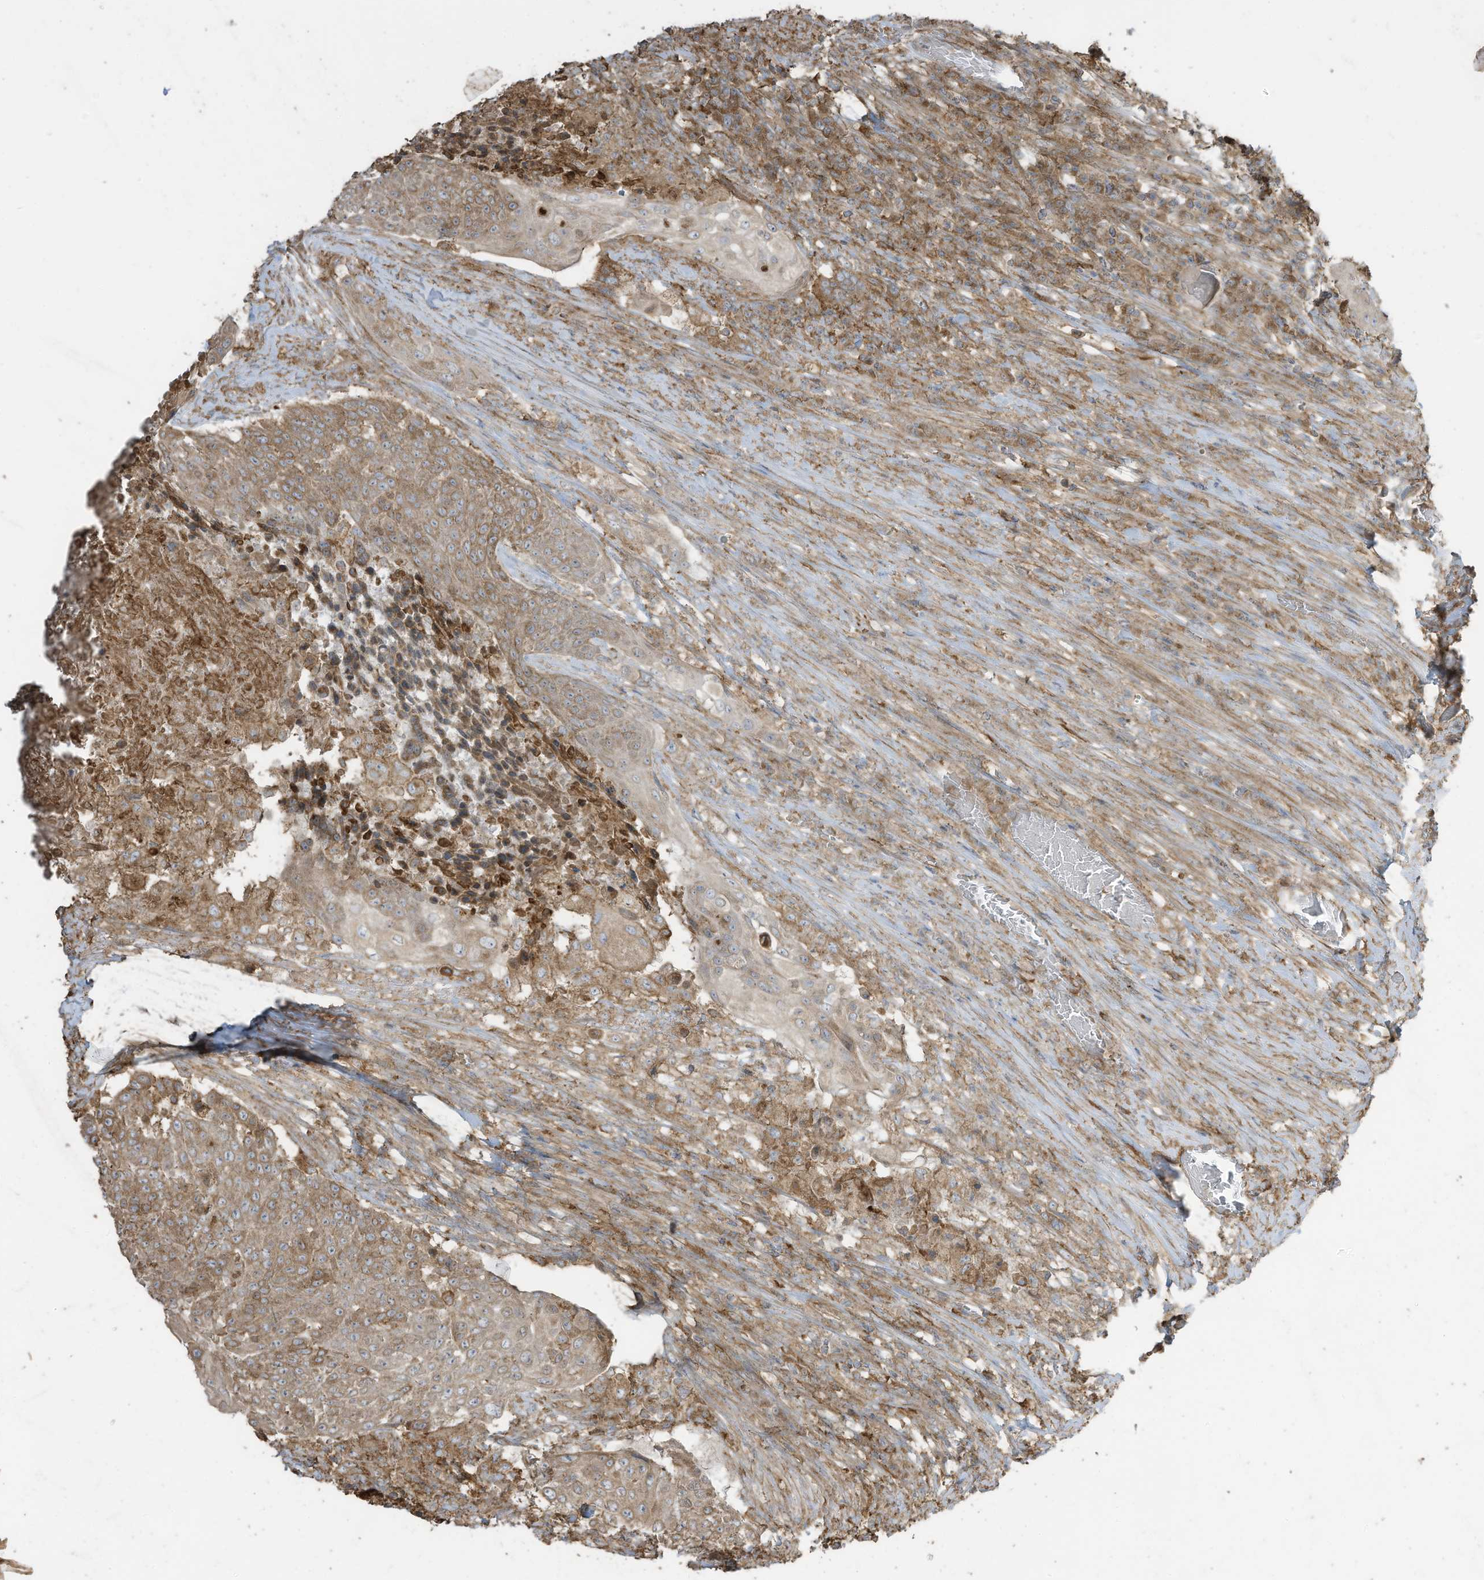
{"staining": {"intensity": "moderate", "quantity": "25%-75%", "location": "cytoplasmic/membranous"}, "tissue": "urothelial cancer", "cell_type": "Tumor cells", "image_type": "cancer", "snomed": [{"axis": "morphology", "description": "Urothelial carcinoma, High grade"}, {"axis": "topography", "description": "Urinary bladder"}], "caption": "Urothelial cancer stained with DAB IHC shows medium levels of moderate cytoplasmic/membranous staining in approximately 25%-75% of tumor cells.", "gene": "CGAS", "patient": {"sex": "female", "age": 63}}